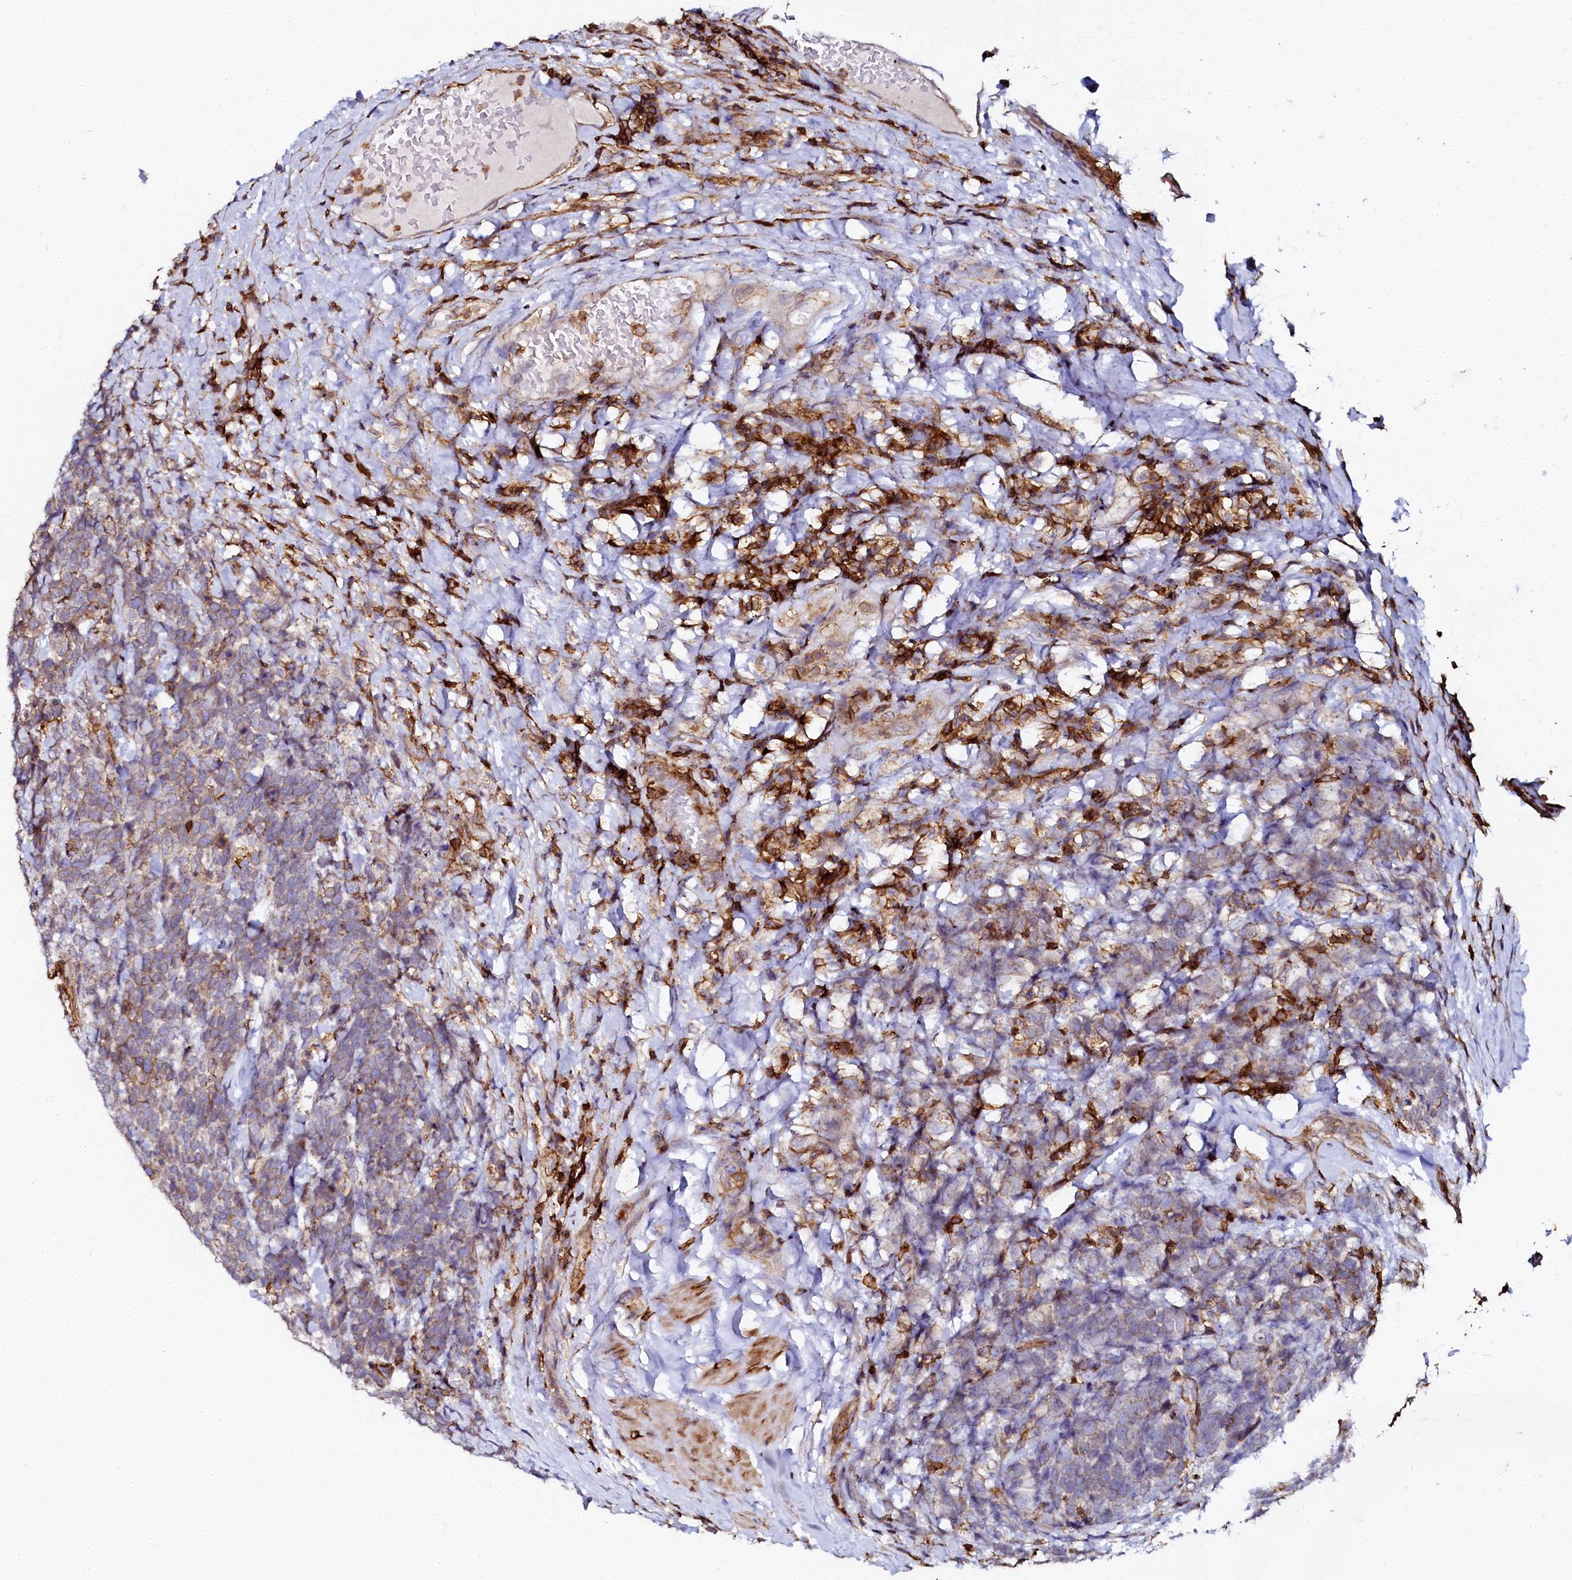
{"staining": {"intensity": "moderate", "quantity": "25%-75%", "location": "cytoplasmic/membranous"}, "tissue": "urothelial cancer", "cell_type": "Tumor cells", "image_type": "cancer", "snomed": [{"axis": "morphology", "description": "Urothelial carcinoma, High grade"}, {"axis": "topography", "description": "Urinary bladder"}], "caption": "Urothelial cancer stained with DAB (3,3'-diaminobenzidine) immunohistochemistry demonstrates medium levels of moderate cytoplasmic/membranous positivity in approximately 25%-75% of tumor cells.", "gene": "AAAS", "patient": {"sex": "female", "age": 82}}